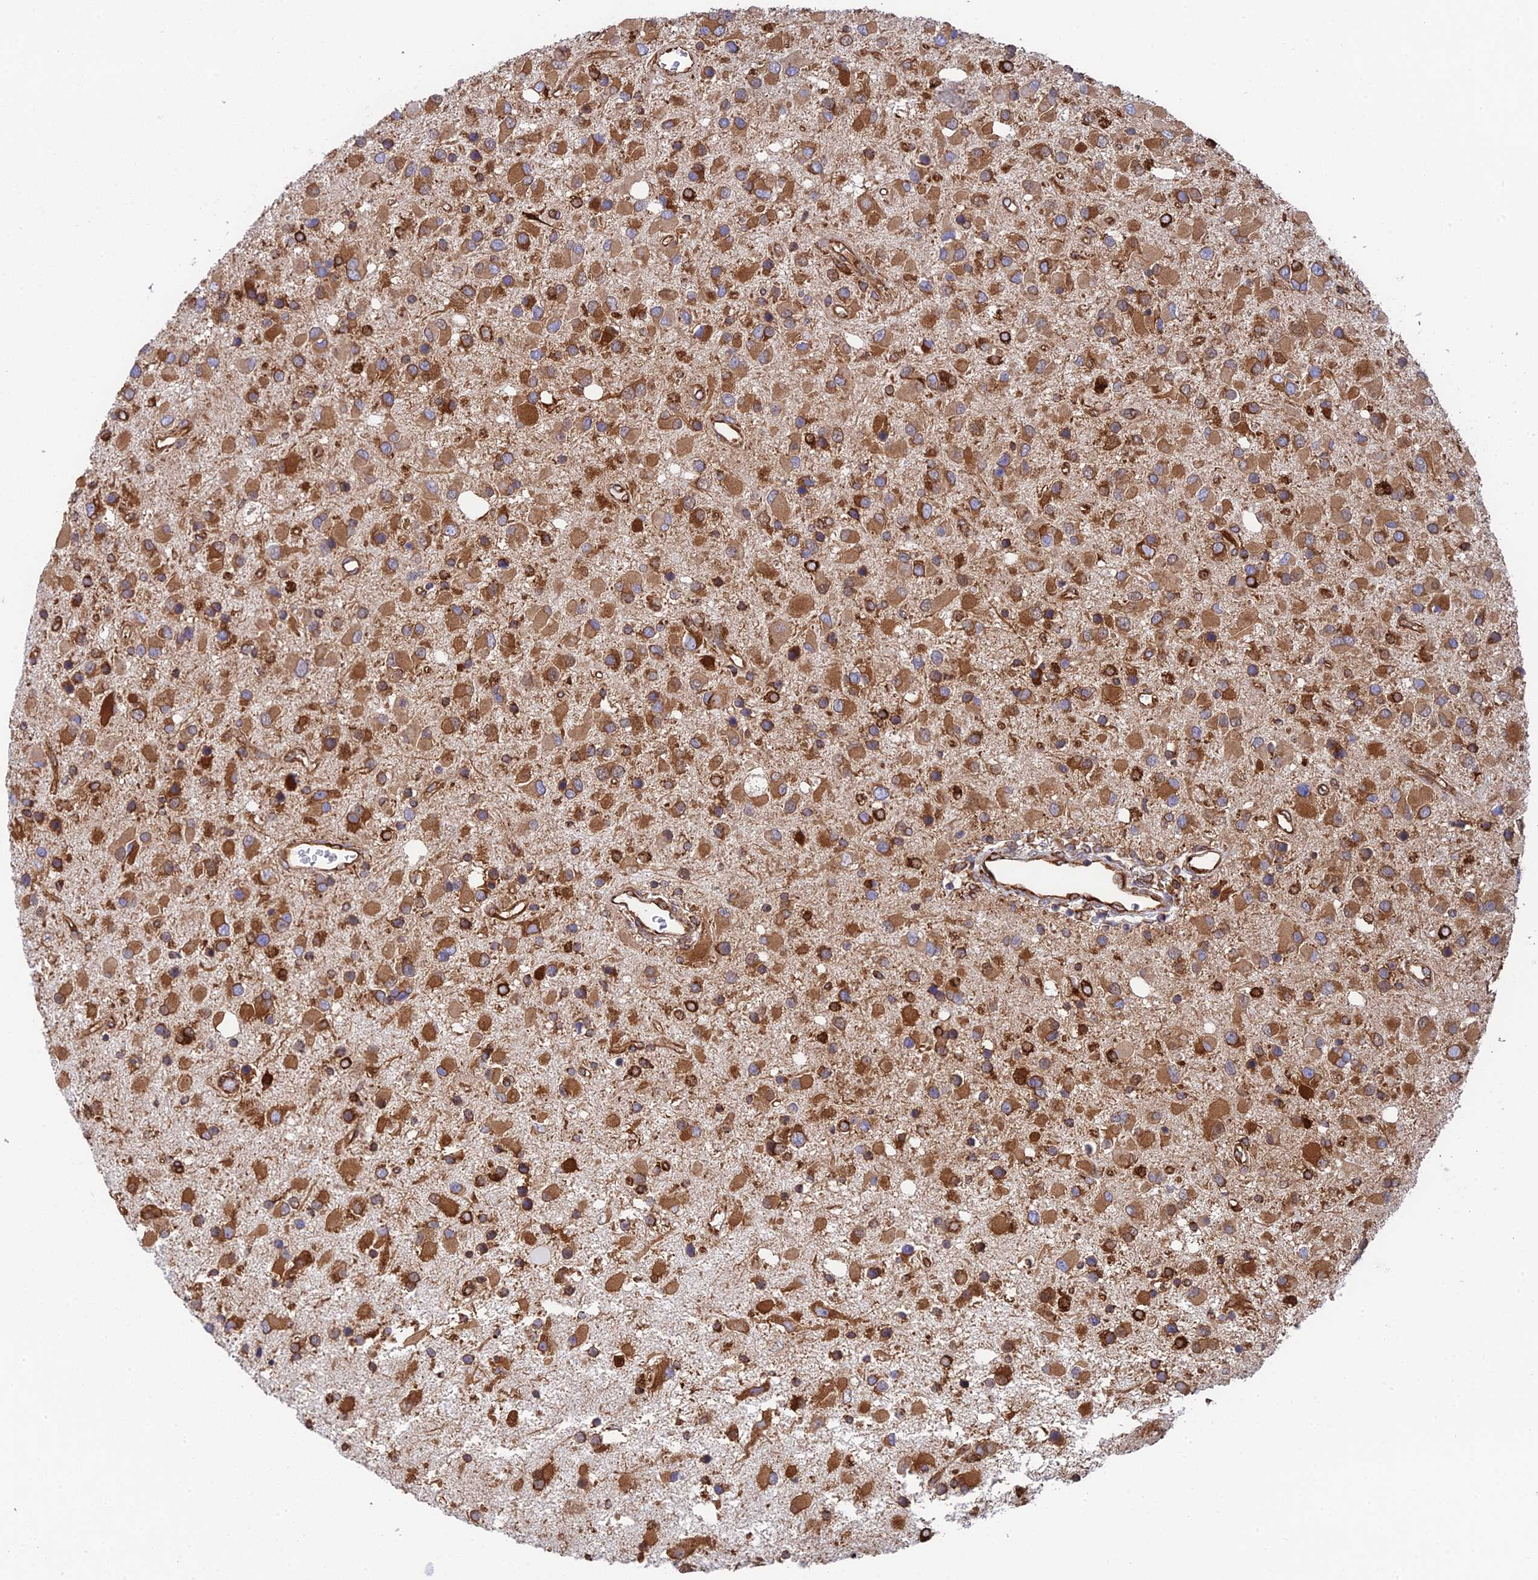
{"staining": {"intensity": "moderate", "quantity": ">75%", "location": "cytoplasmic/membranous"}, "tissue": "glioma", "cell_type": "Tumor cells", "image_type": "cancer", "snomed": [{"axis": "morphology", "description": "Glioma, malignant, High grade"}, {"axis": "topography", "description": "Brain"}], "caption": "Protein expression analysis of human malignant high-grade glioma reveals moderate cytoplasmic/membranous positivity in about >75% of tumor cells. (Stains: DAB in brown, nuclei in blue, Microscopy: brightfield microscopy at high magnification).", "gene": "CCDC69", "patient": {"sex": "male", "age": 53}}